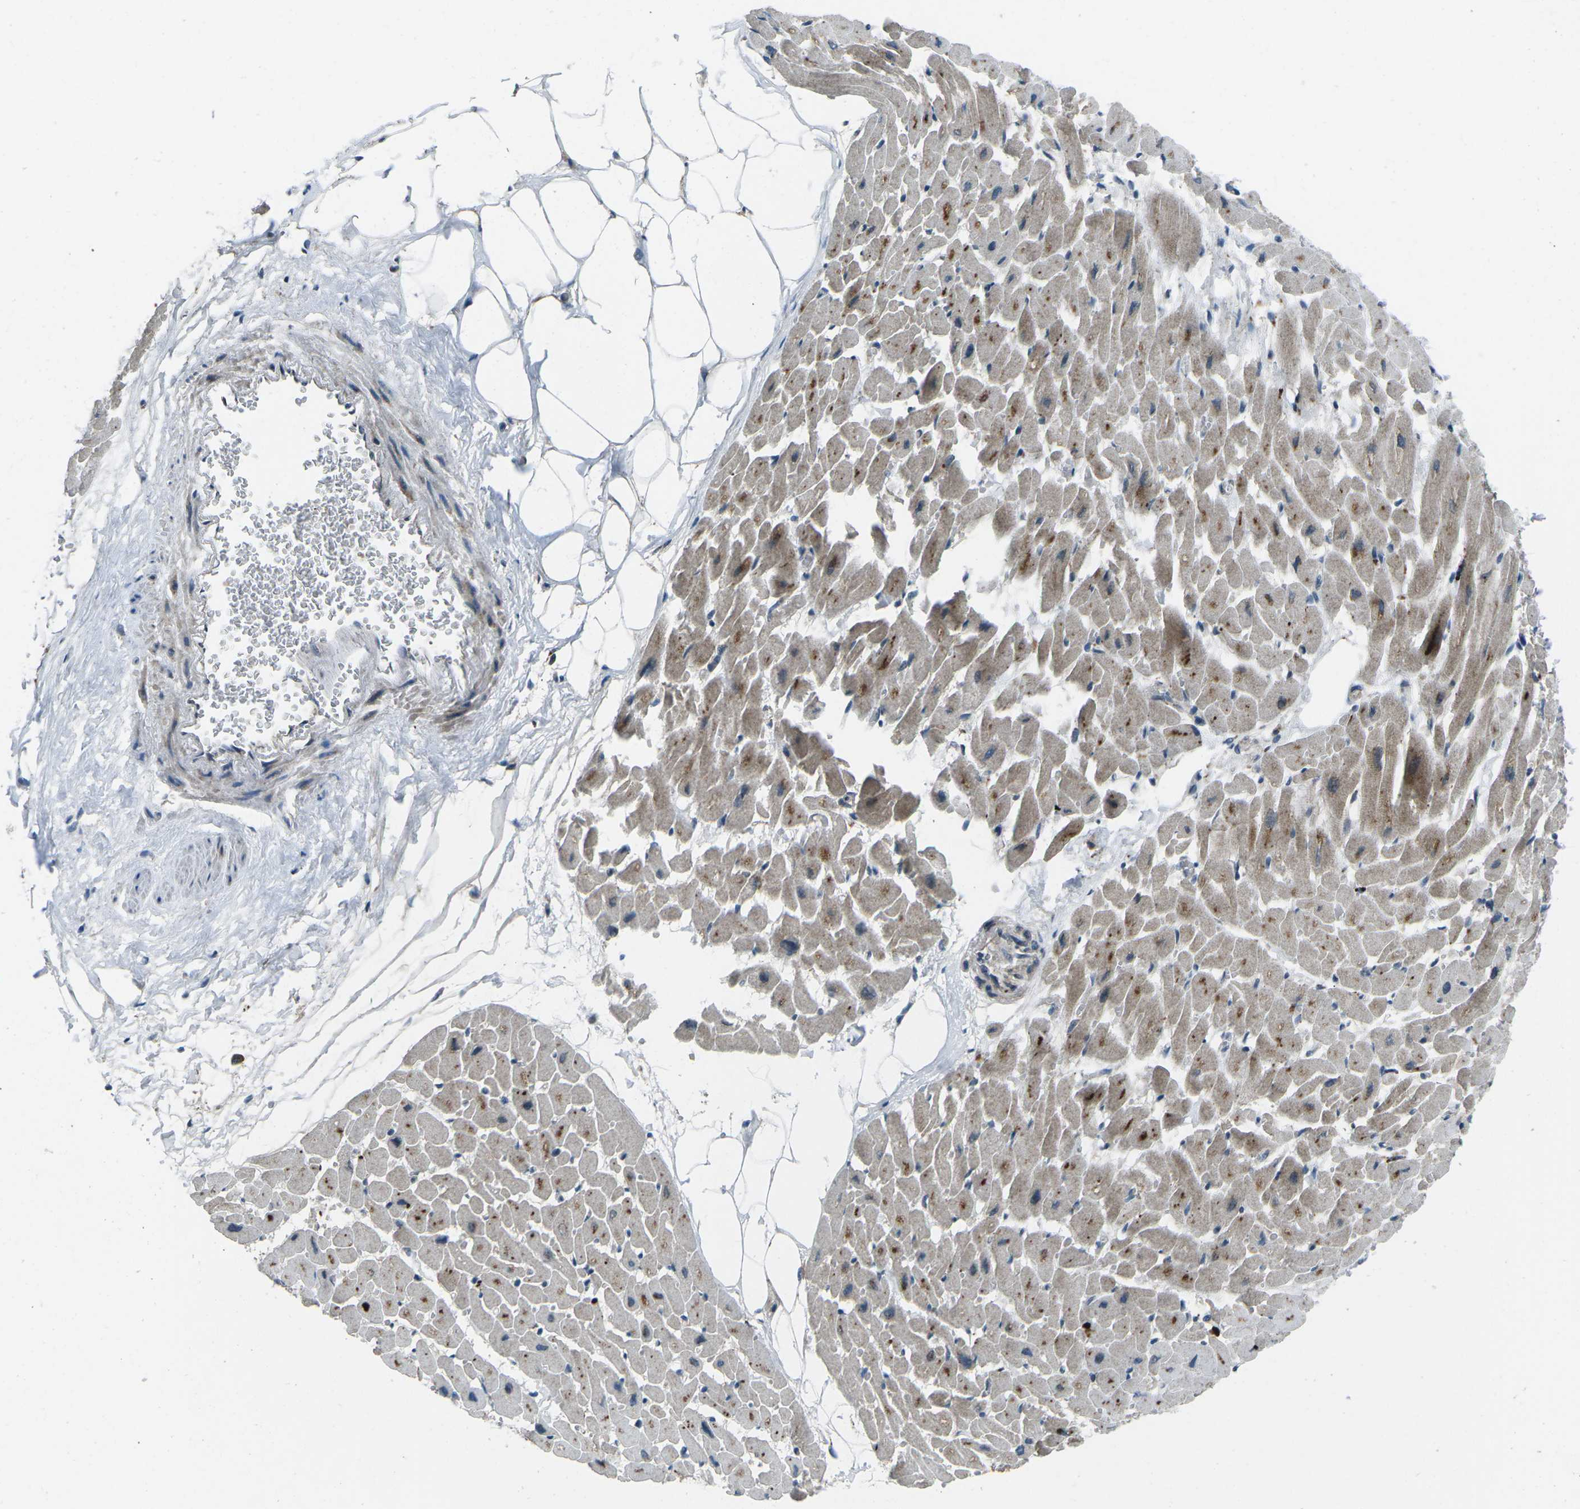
{"staining": {"intensity": "moderate", "quantity": "25%-75%", "location": "cytoplasmic/membranous"}, "tissue": "heart muscle", "cell_type": "Cardiomyocytes", "image_type": "normal", "snomed": [{"axis": "morphology", "description": "Normal tissue, NOS"}, {"axis": "topography", "description": "Heart"}], "caption": "A brown stain shows moderate cytoplasmic/membranous staining of a protein in cardiomyocytes of normal human heart muscle.", "gene": "CDK16", "patient": {"sex": "female", "age": 19}}